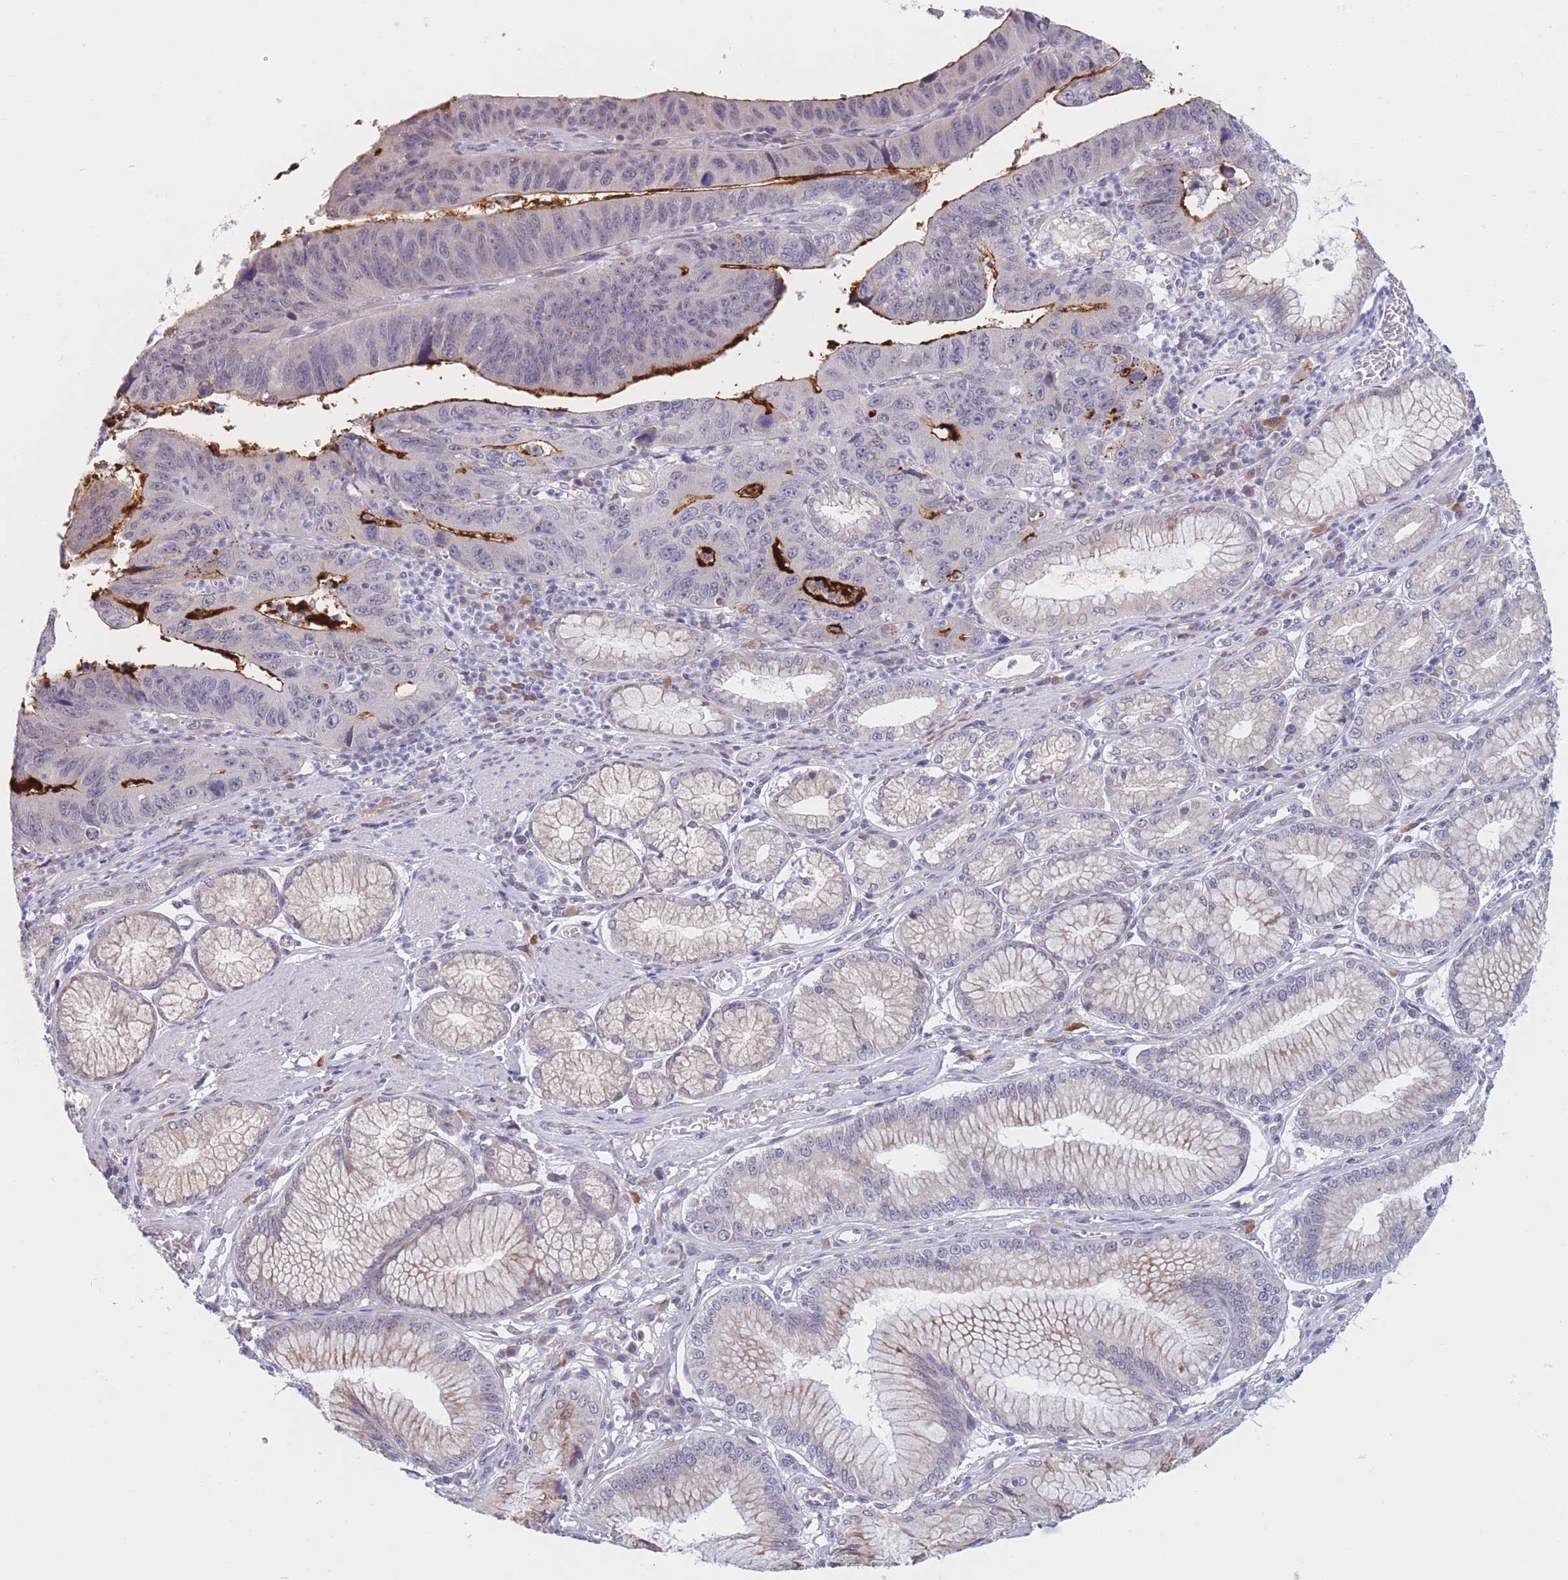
{"staining": {"intensity": "negative", "quantity": "none", "location": "none"}, "tissue": "stomach cancer", "cell_type": "Tumor cells", "image_type": "cancer", "snomed": [{"axis": "morphology", "description": "Adenocarcinoma, NOS"}, {"axis": "topography", "description": "Stomach"}], "caption": "This photomicrograph is of stomach cancer (adenocarcinoma) stained with immunohistochemistry (IHC) to label a protein in brown with the nuclei are counter-stained blue. There is no positivity in tumor cells.", "gene": "COL27A1", "patient": {"sex": "male", "age": 59}}